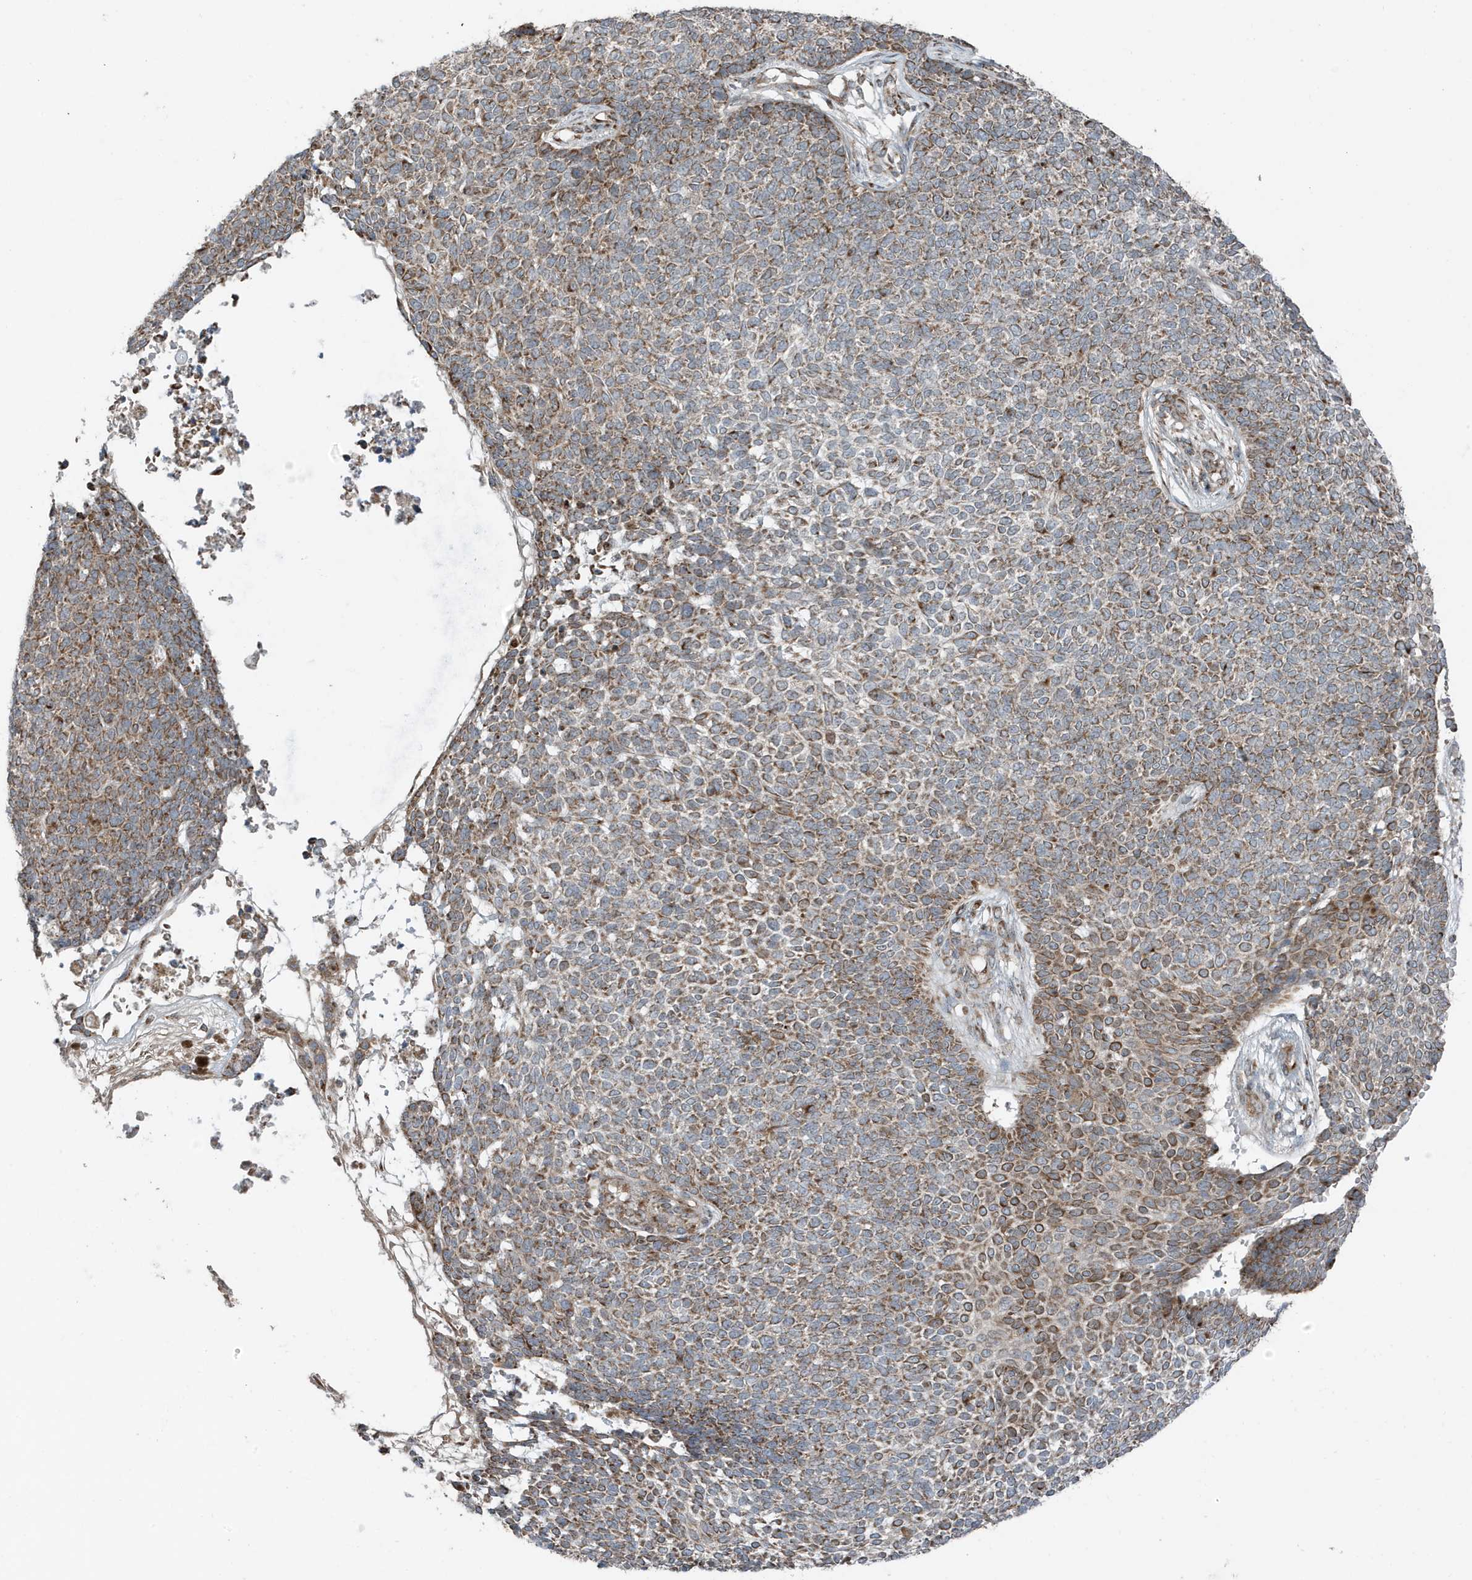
{"staining": {"intensity": "moderate", "quantity": "25%-75%", "location": "cytoplasmic/membranous"}, "tissue": "skin cancer", "cell_type": "Tumor cells", "image_type": "cancer", "snomed": [{"axis": "morphology", "description": "Basal cell carcinoma"}, {"axis": "topography", "description": "Skin"}], "caption": "This micrograph displays IHC staining of skin cancer, with medium moderate cytoplasmic/membranous expression in about 25%-75% of tumor cells.", "gene": "GOLGA4", "patient": {"sex": "female", "age": 84}}